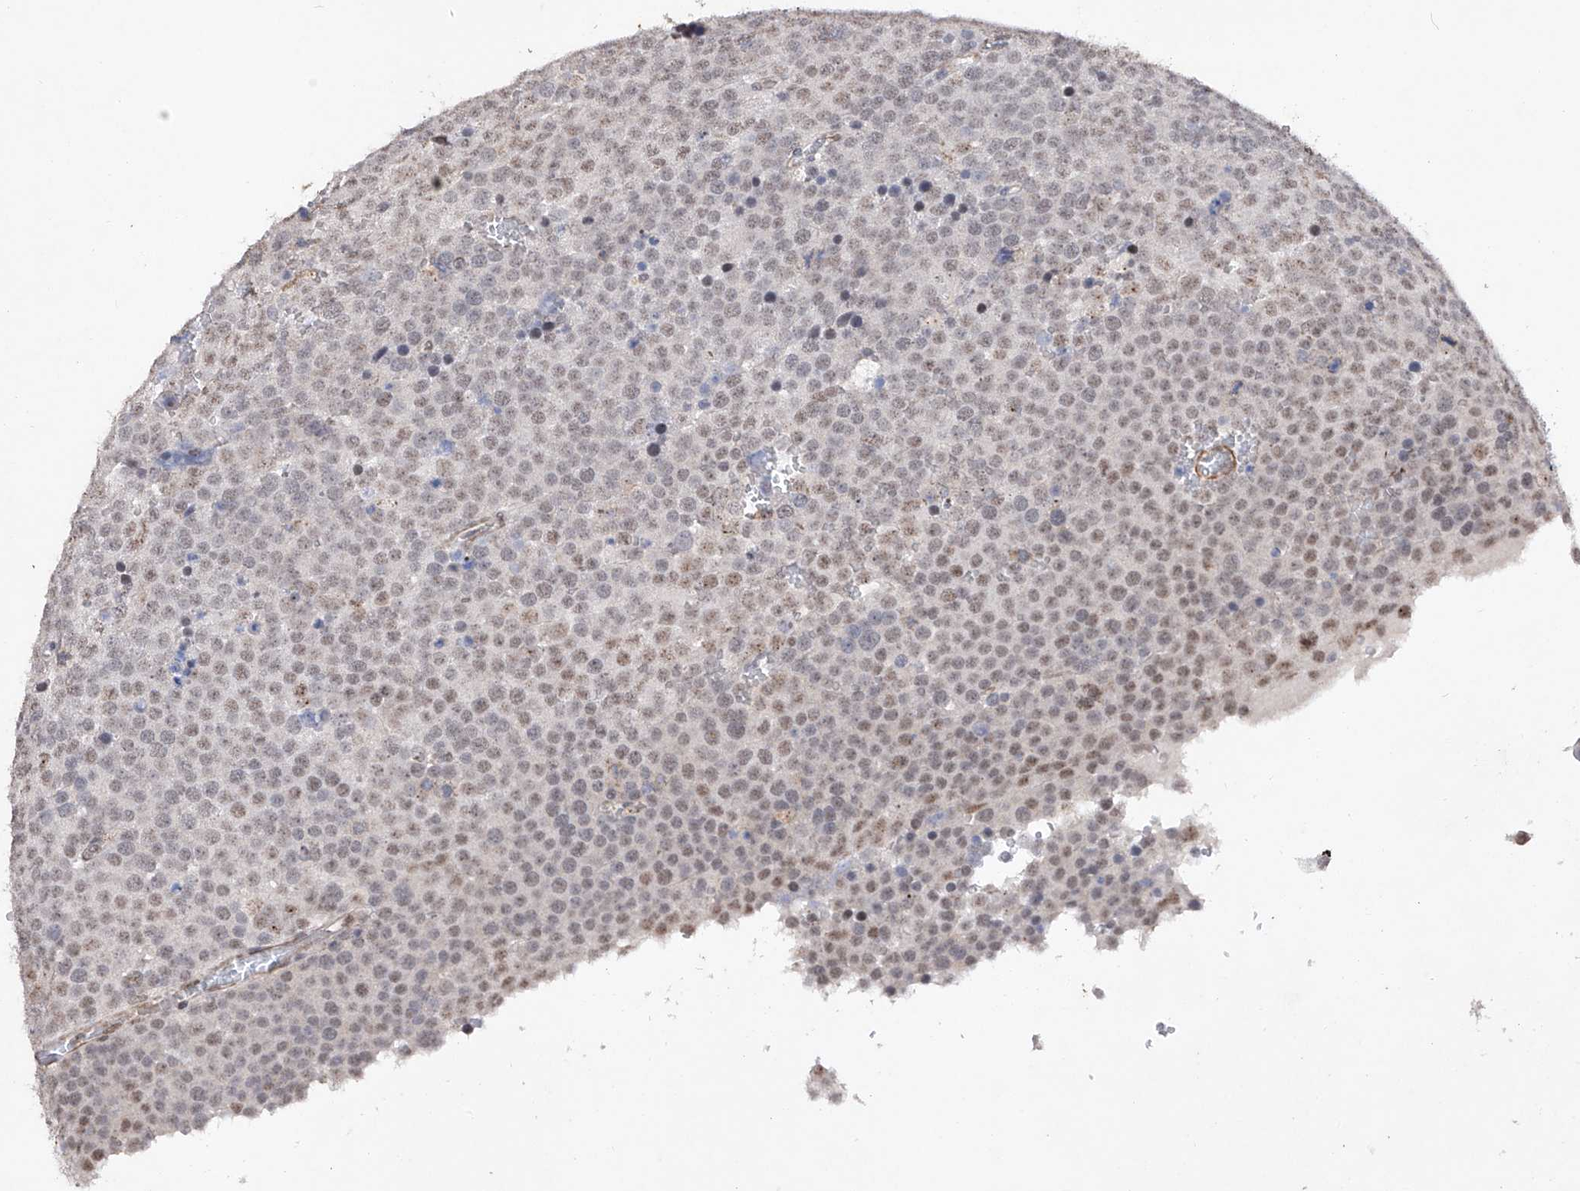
{"staining": {"intensity": "weak", "quantity": "25%-75%", "location": "nuclear"}, "tissue": "testis cancer", "cell_type": "Tumor cells", "image_type": "cancer", "snomed": [{"axis": "morphology", "description": "Seminoma, NOS"}, {"axis": "topography", "description": "Testis"}], "caption": "A high-resolution micrograph shows IHC staining of testis cancer (seminoma), which exhibits weak nuclear positivity in about 25%-75% of tumor cells. The staining was performed using DAB (3,3'-diaminobenzidine) to visualize the protein expression in brown, while the nuclei were stained in blue with hematoxylin (Magnification: 20x).", "gene": "NFATC4", "patient": {"sex": "male", "age": 71}}